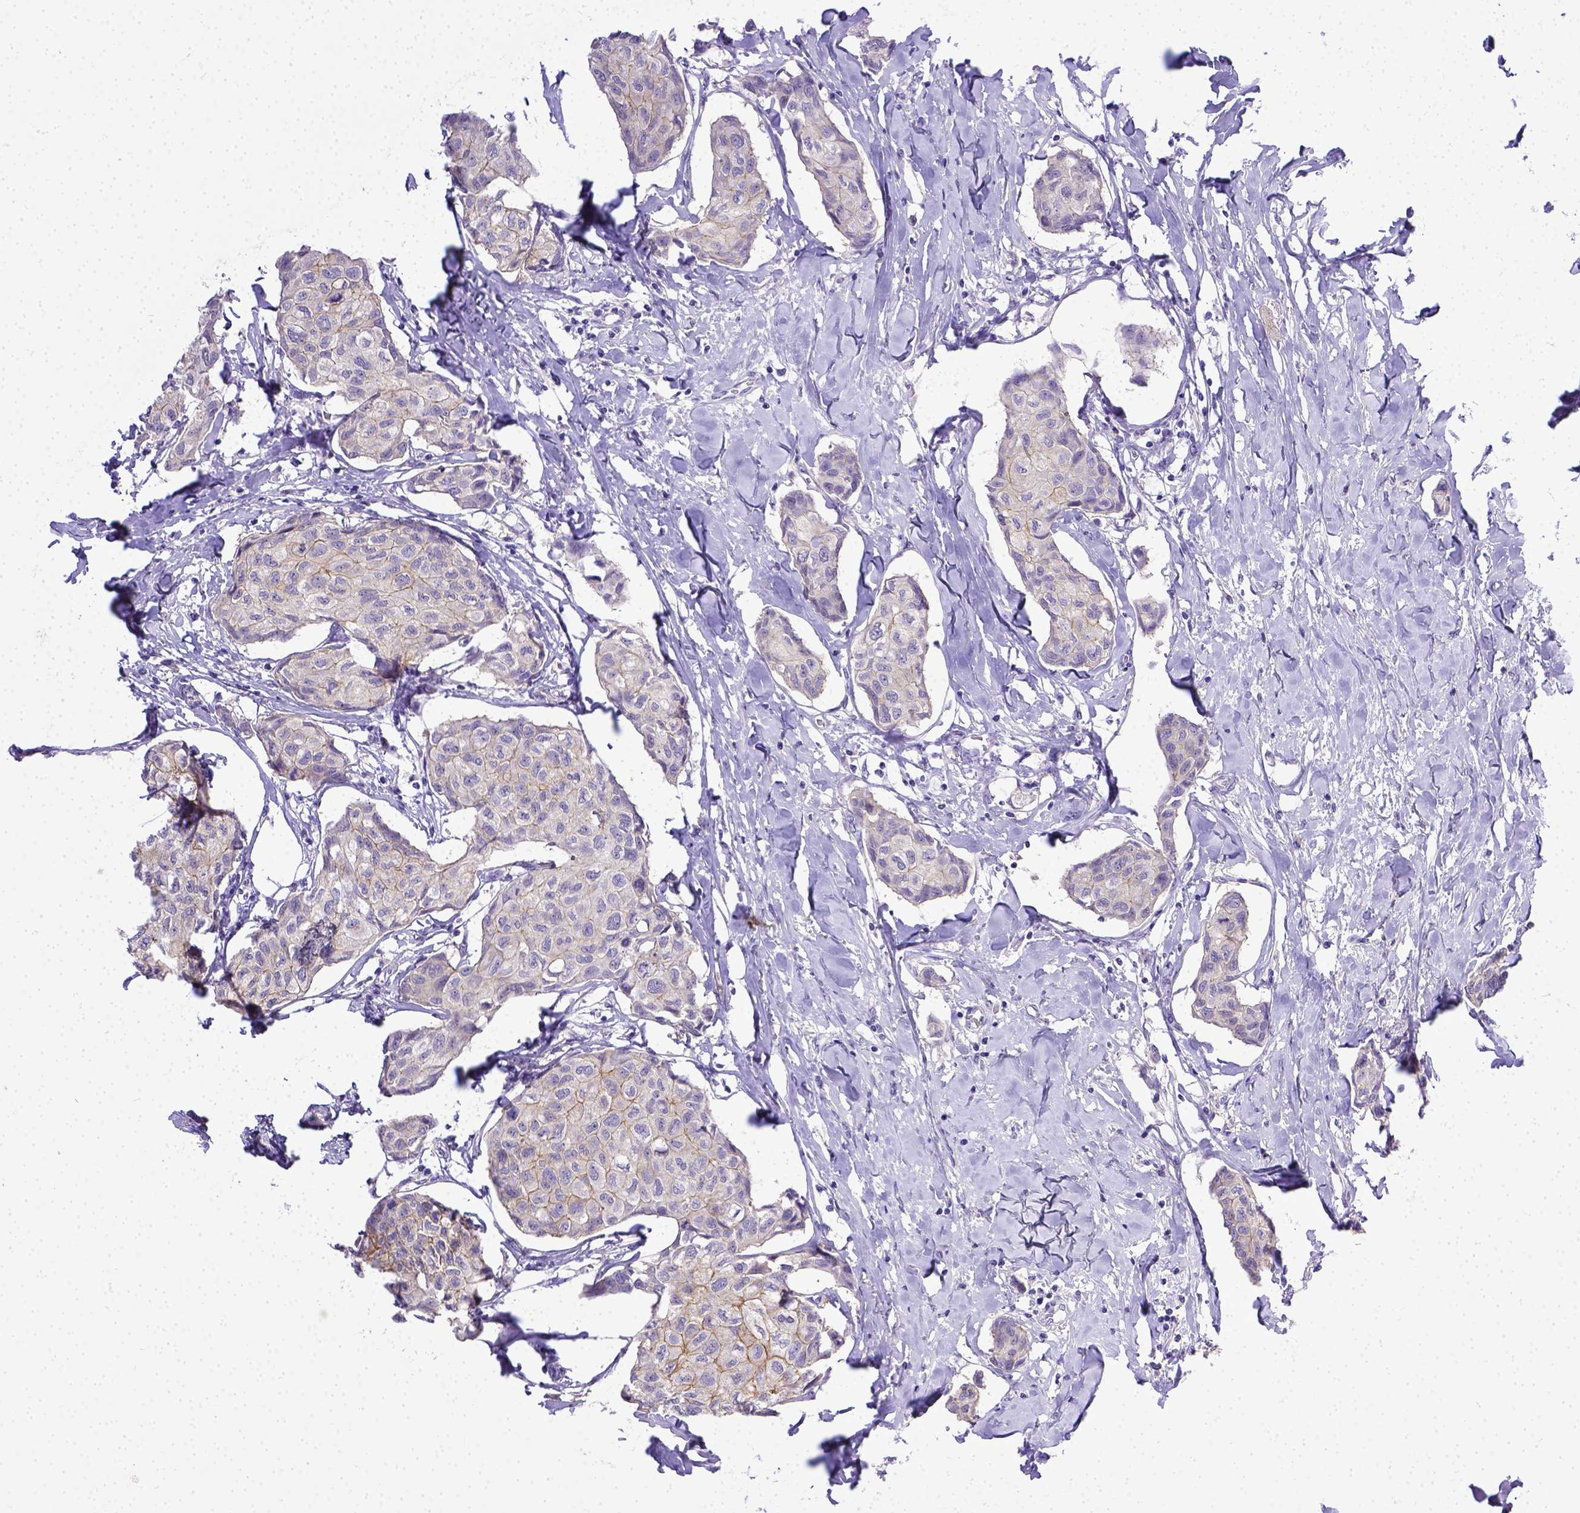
{"staining": {"intensity": "weak", "quantity": "<25%", "location": "cytoplasmic/membranous"}, "tissue": "breast cancer", "cell_type": "Tumor cells", "image_type": "cancer", "snomed": [{"axis": "morphology", "description": "Duct carcinoma"}, {"axis": "topography", "description": "Breast"}], "caption": "A histopathology image of human invasive ductal carcinoma (breast) is negative for staining in tumor cells.", "gene": "BTN1A1", "patient": {"sex": "female", "age": 80}}